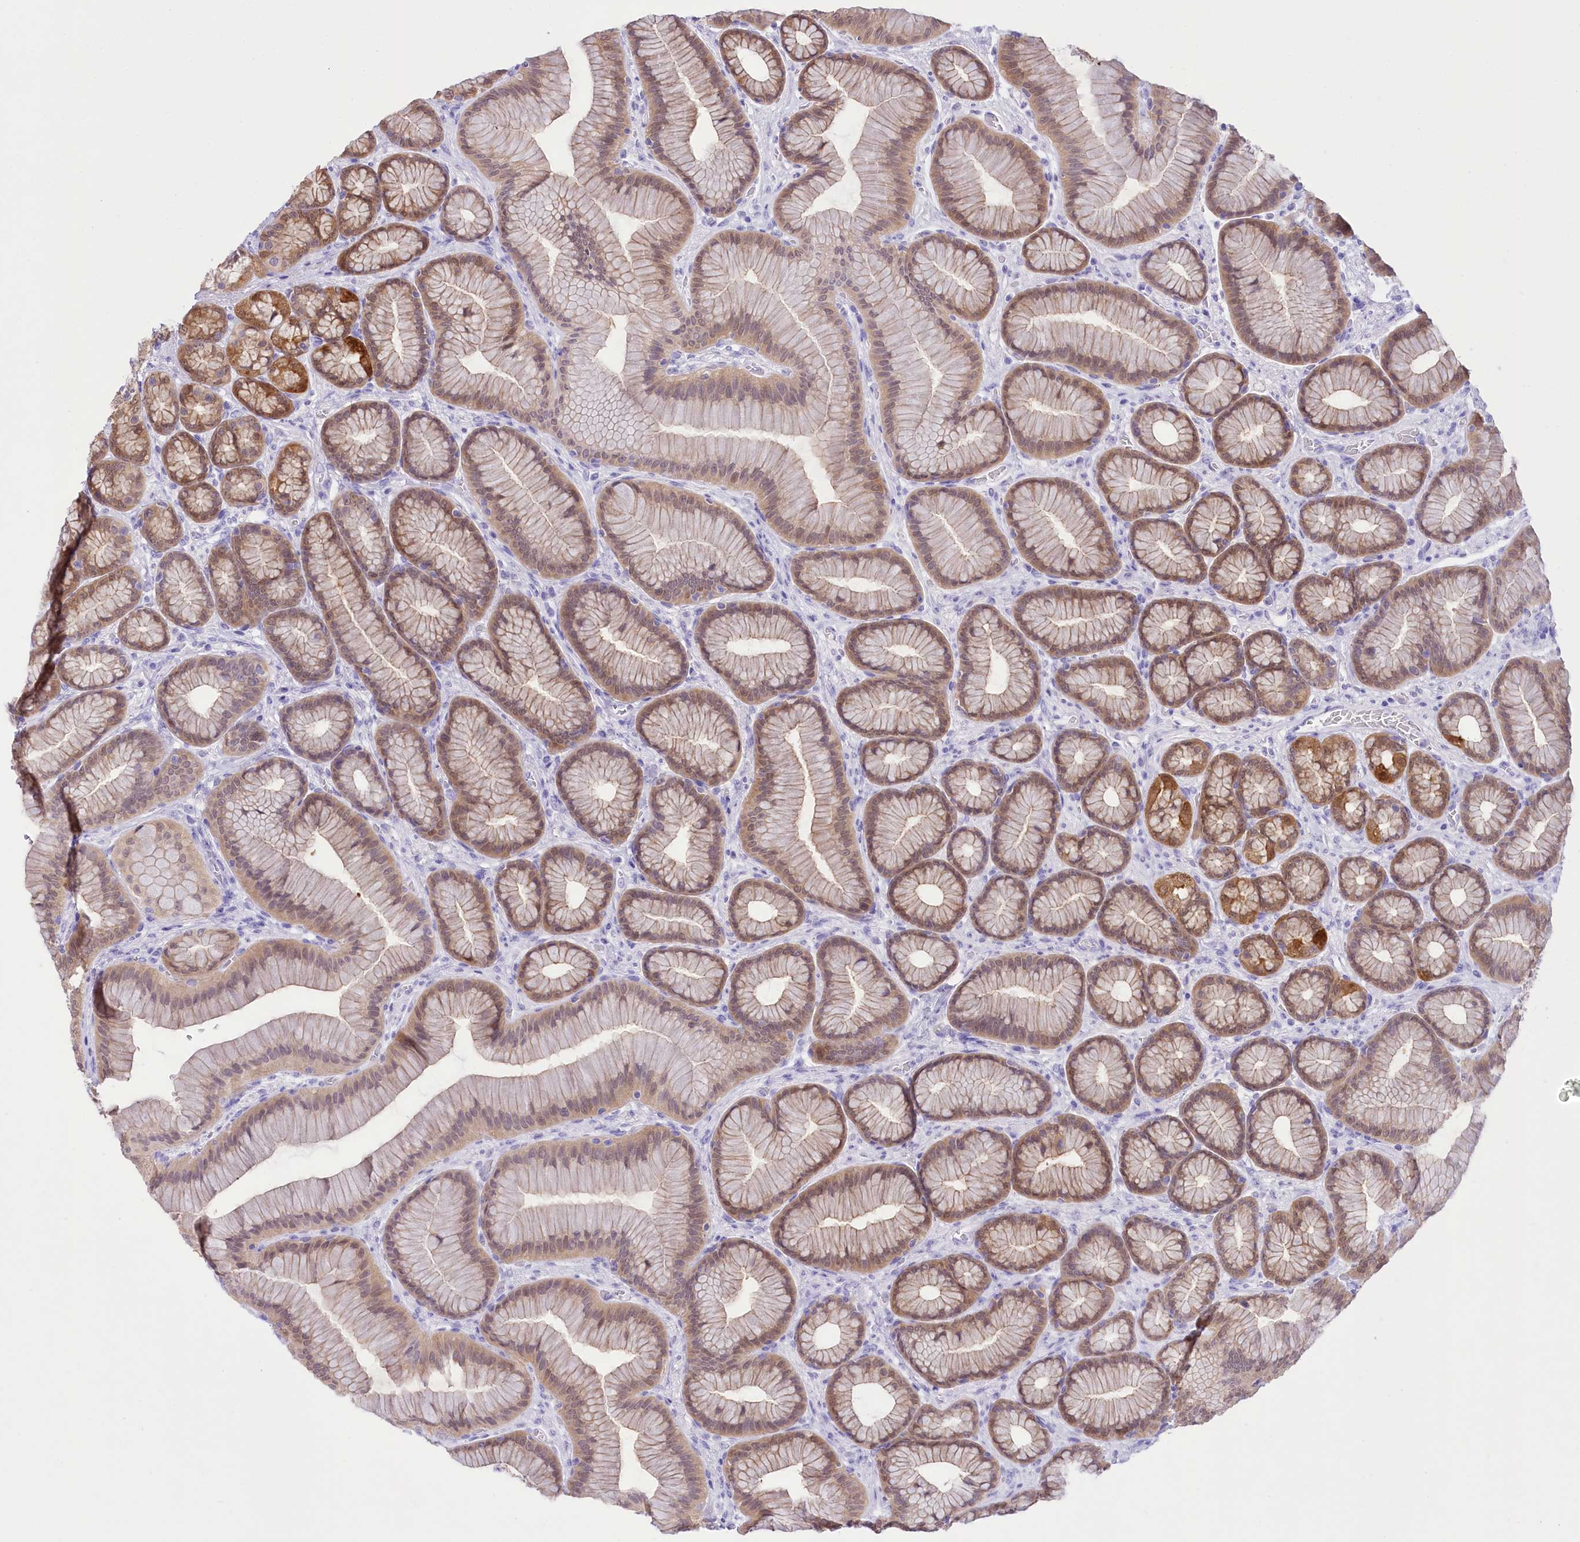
{"staining": {"intensity": "moderate", "quantity": ">75%", "location": "cytoplasmic/membranous,nuclear"}, "tissue": "stomach", "cell_type": "Glandular cells", "image_type": "normal", "snomed": [{"axis": "morphology", "description": "Normal tissue, NOS"}, {"axis": "morphology", "description": "Adenocarcinoma, NOS"}, {"axis": "morphology", "description": "Adenocarcinoma, High grade"}, {"axis": "topography", "description": "Stomach, upper"}, {"axis": "topography", "description": "Stomach"}], "caption": "IHC of normal human stomach exhibits medium levels of moderate cytoplasmic/membranous,nuclear staining in about >75% of glandular cells. Immunohistochemistry stains the protein in brown and the nuclei are stained blue.", "gene": "PBLD", "patient": {"sex": "female", "age": 65}}